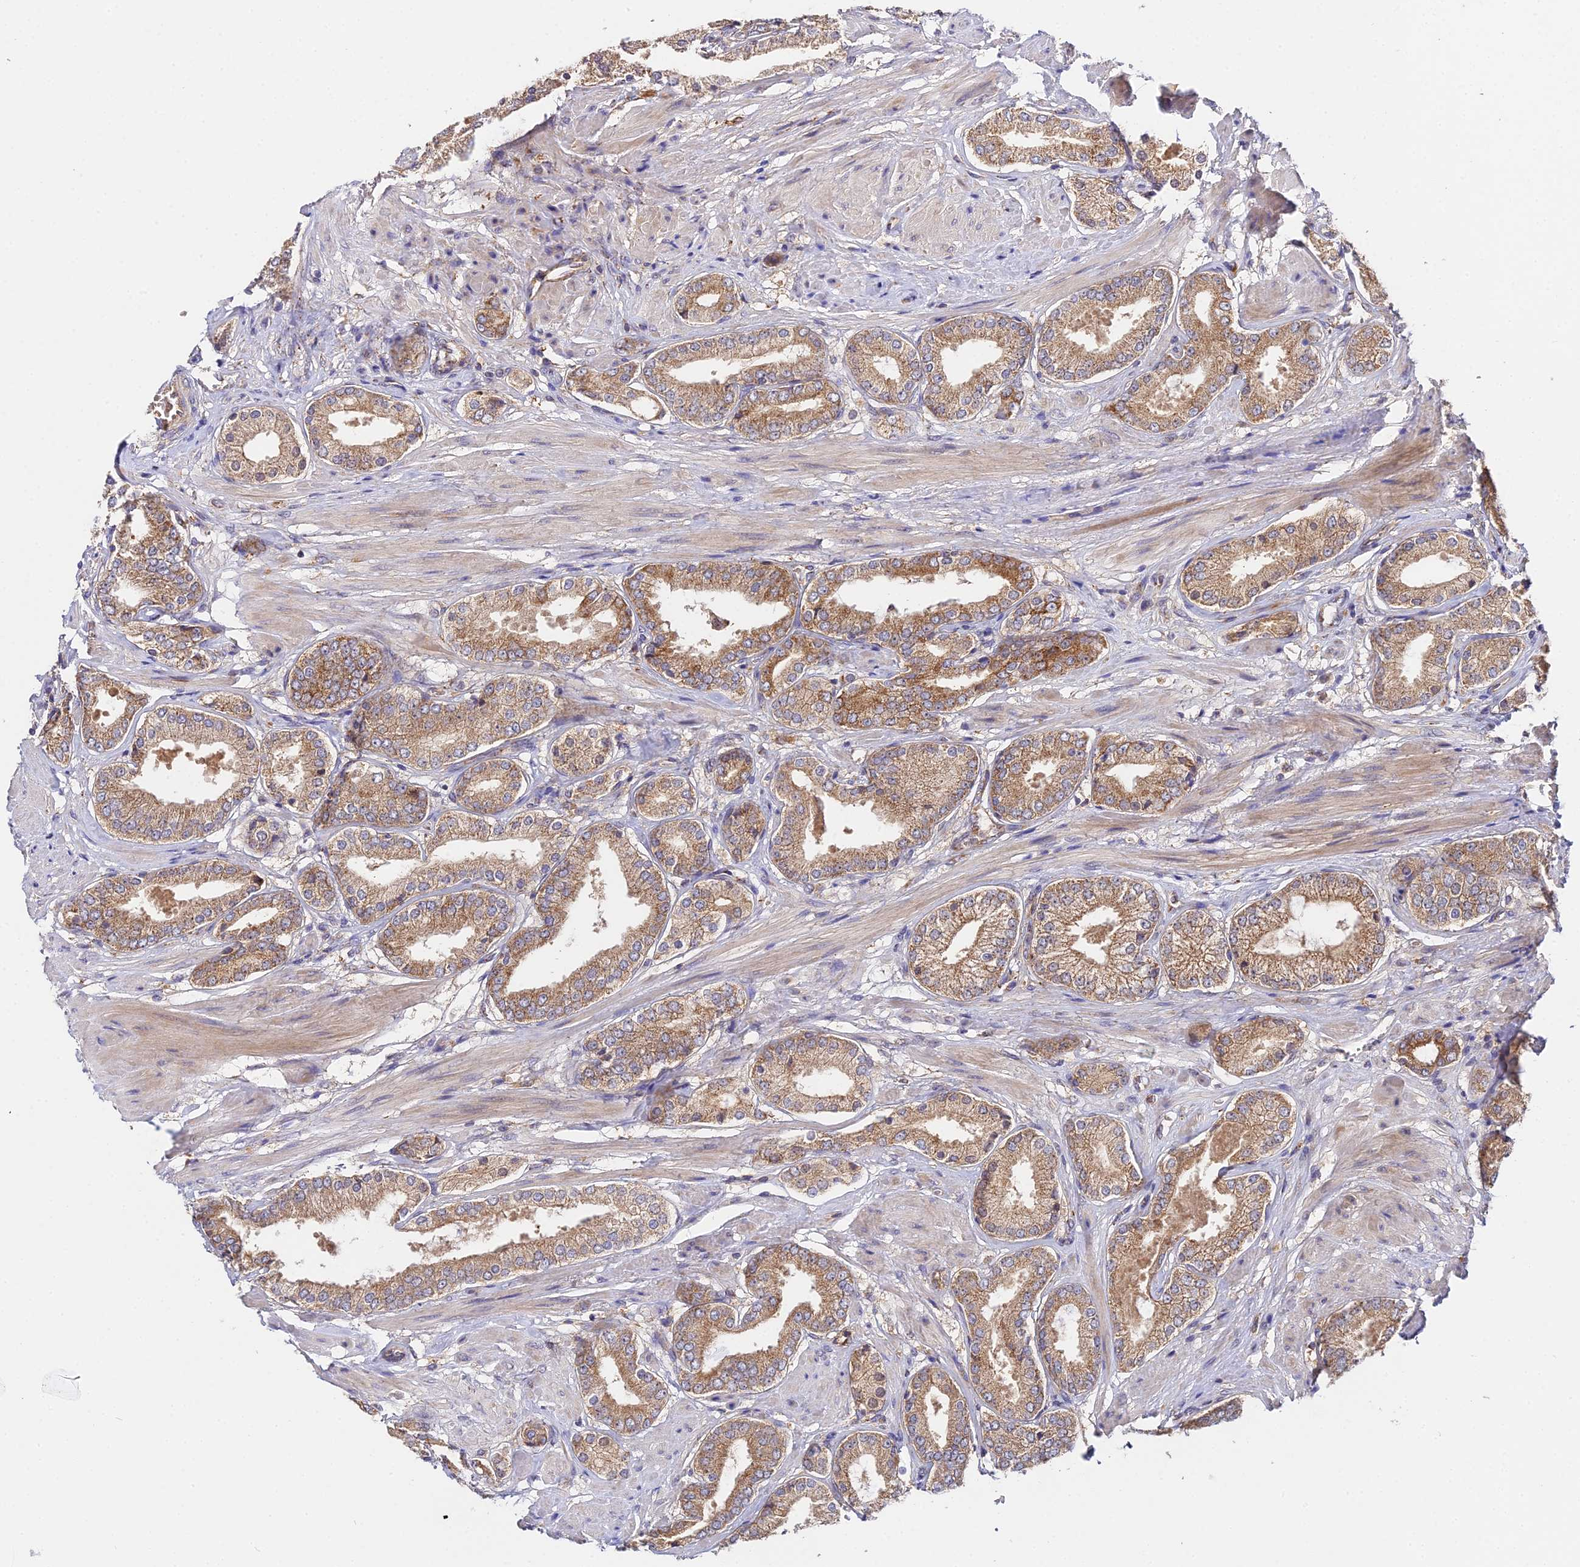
{"staining": {"intensity": "moderate", "quantity": ">75%", "location": "cytoplasmic/membranous"}, "tissue": "prostate cancer", "cell_type": "Tumor cells", "image_type": "cancer", "snomed": [{"axis": "morphology", "description": "Adenocarcinoma, High grade"}, {"axis": "topography", "description": "Prostate and seminal vesicle, NOS"}], "caption": "Immunohistochemistry (IHC) of human prostate cancer demonstrates medium levels of moderate cytoplasmic/membranous expression in approximately >75% of tumor cells. (IHC, brightfield microscopy, high magnification).", "gene": "ZBED8", "patient": {"sex": "male", "age": 64}}